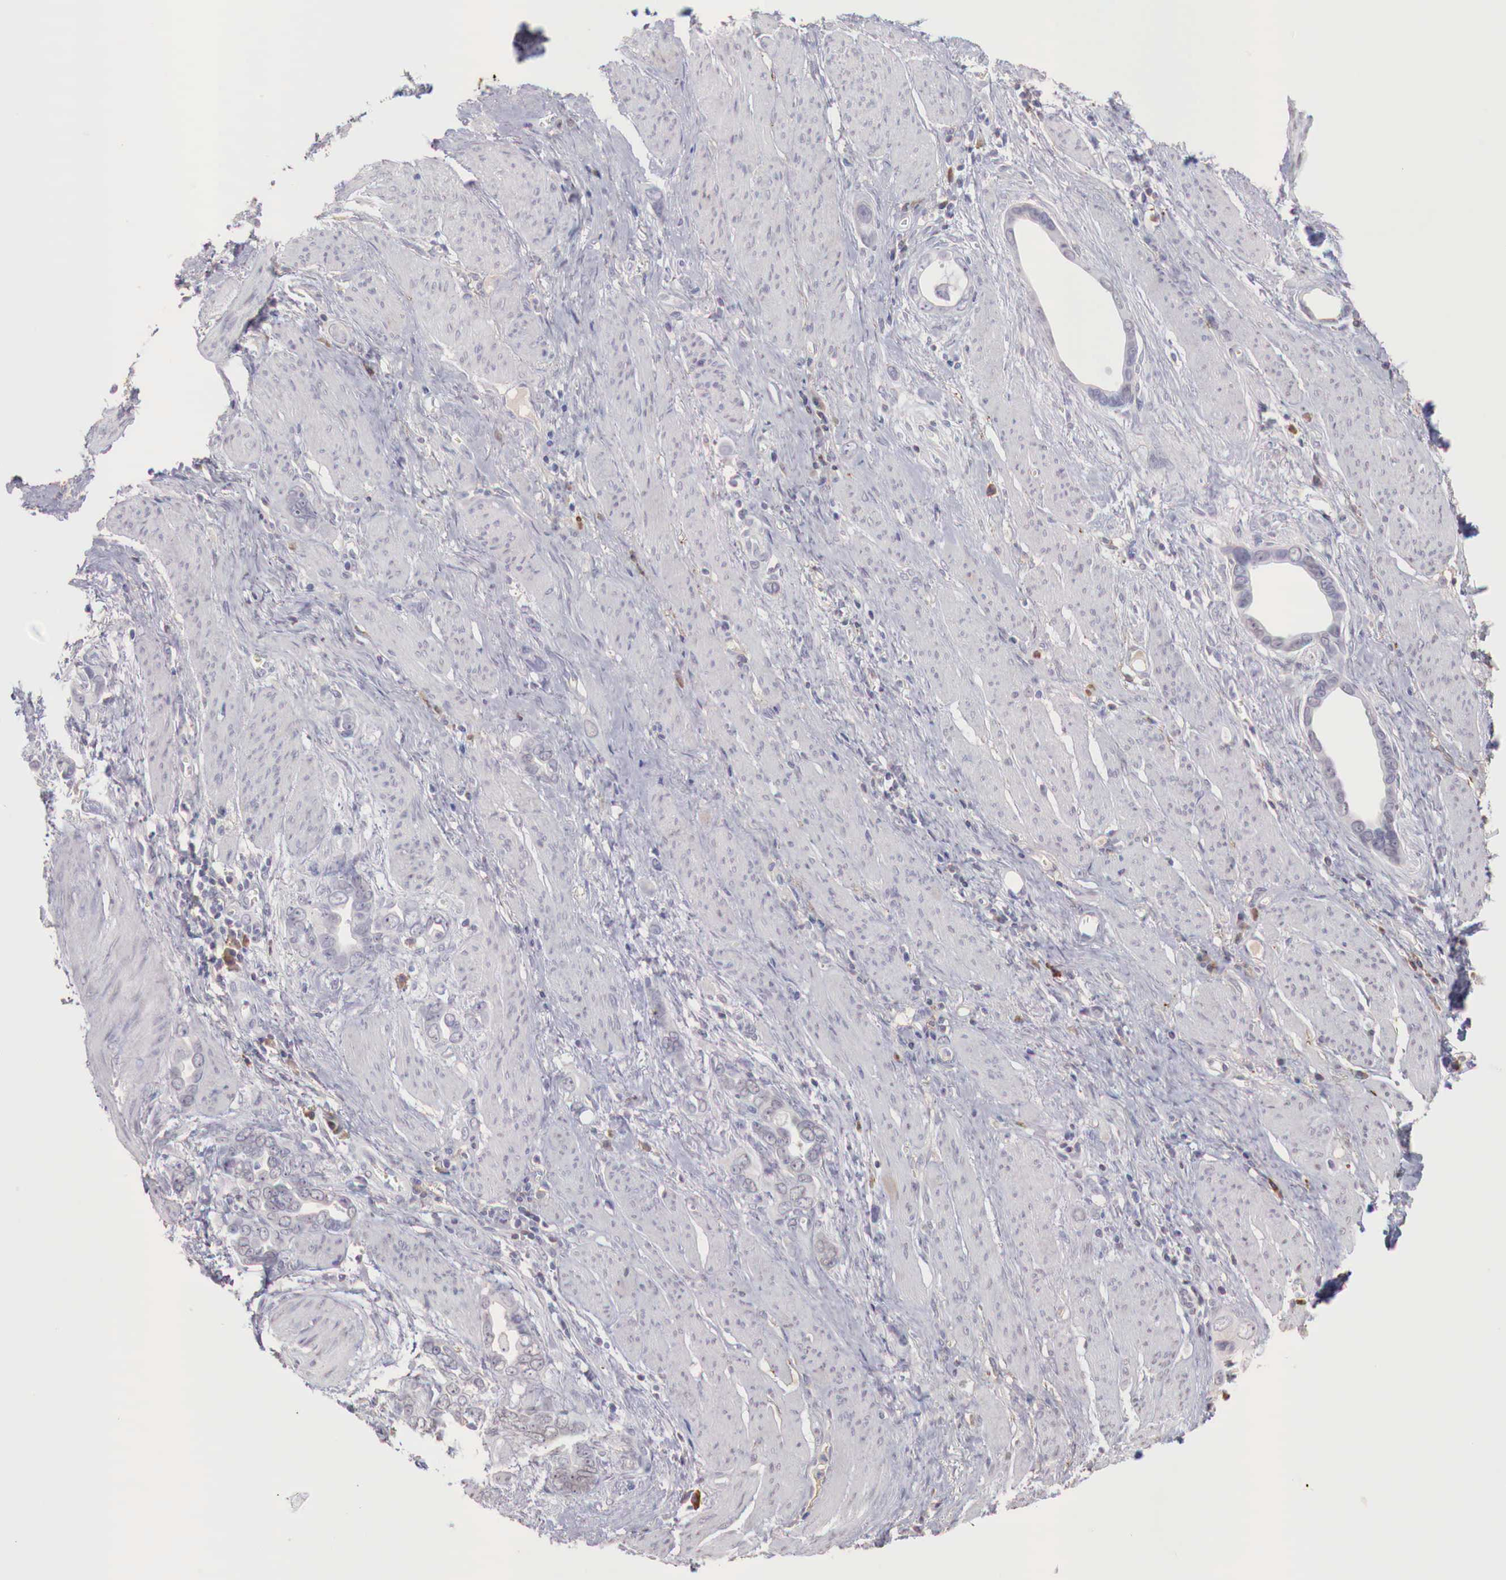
{"staining": {"intensity": "negative", "quantity": "none", "location": "none"}, "tissue": "stomach cancer", "cell_type": "Tumor cells", "image_type": "cancer", "snomed": [{"axis": "morphology", "description": "Adenocarcinoma, NOS"}, {"axis": "topography", "description": "Stomach"}], "caption": "There is no significant staining in tumor cells of stomach cancer (adenocarcinoma).", "gene": "XPNPEP2", "patient": {"sex": "male", "age": 78}}